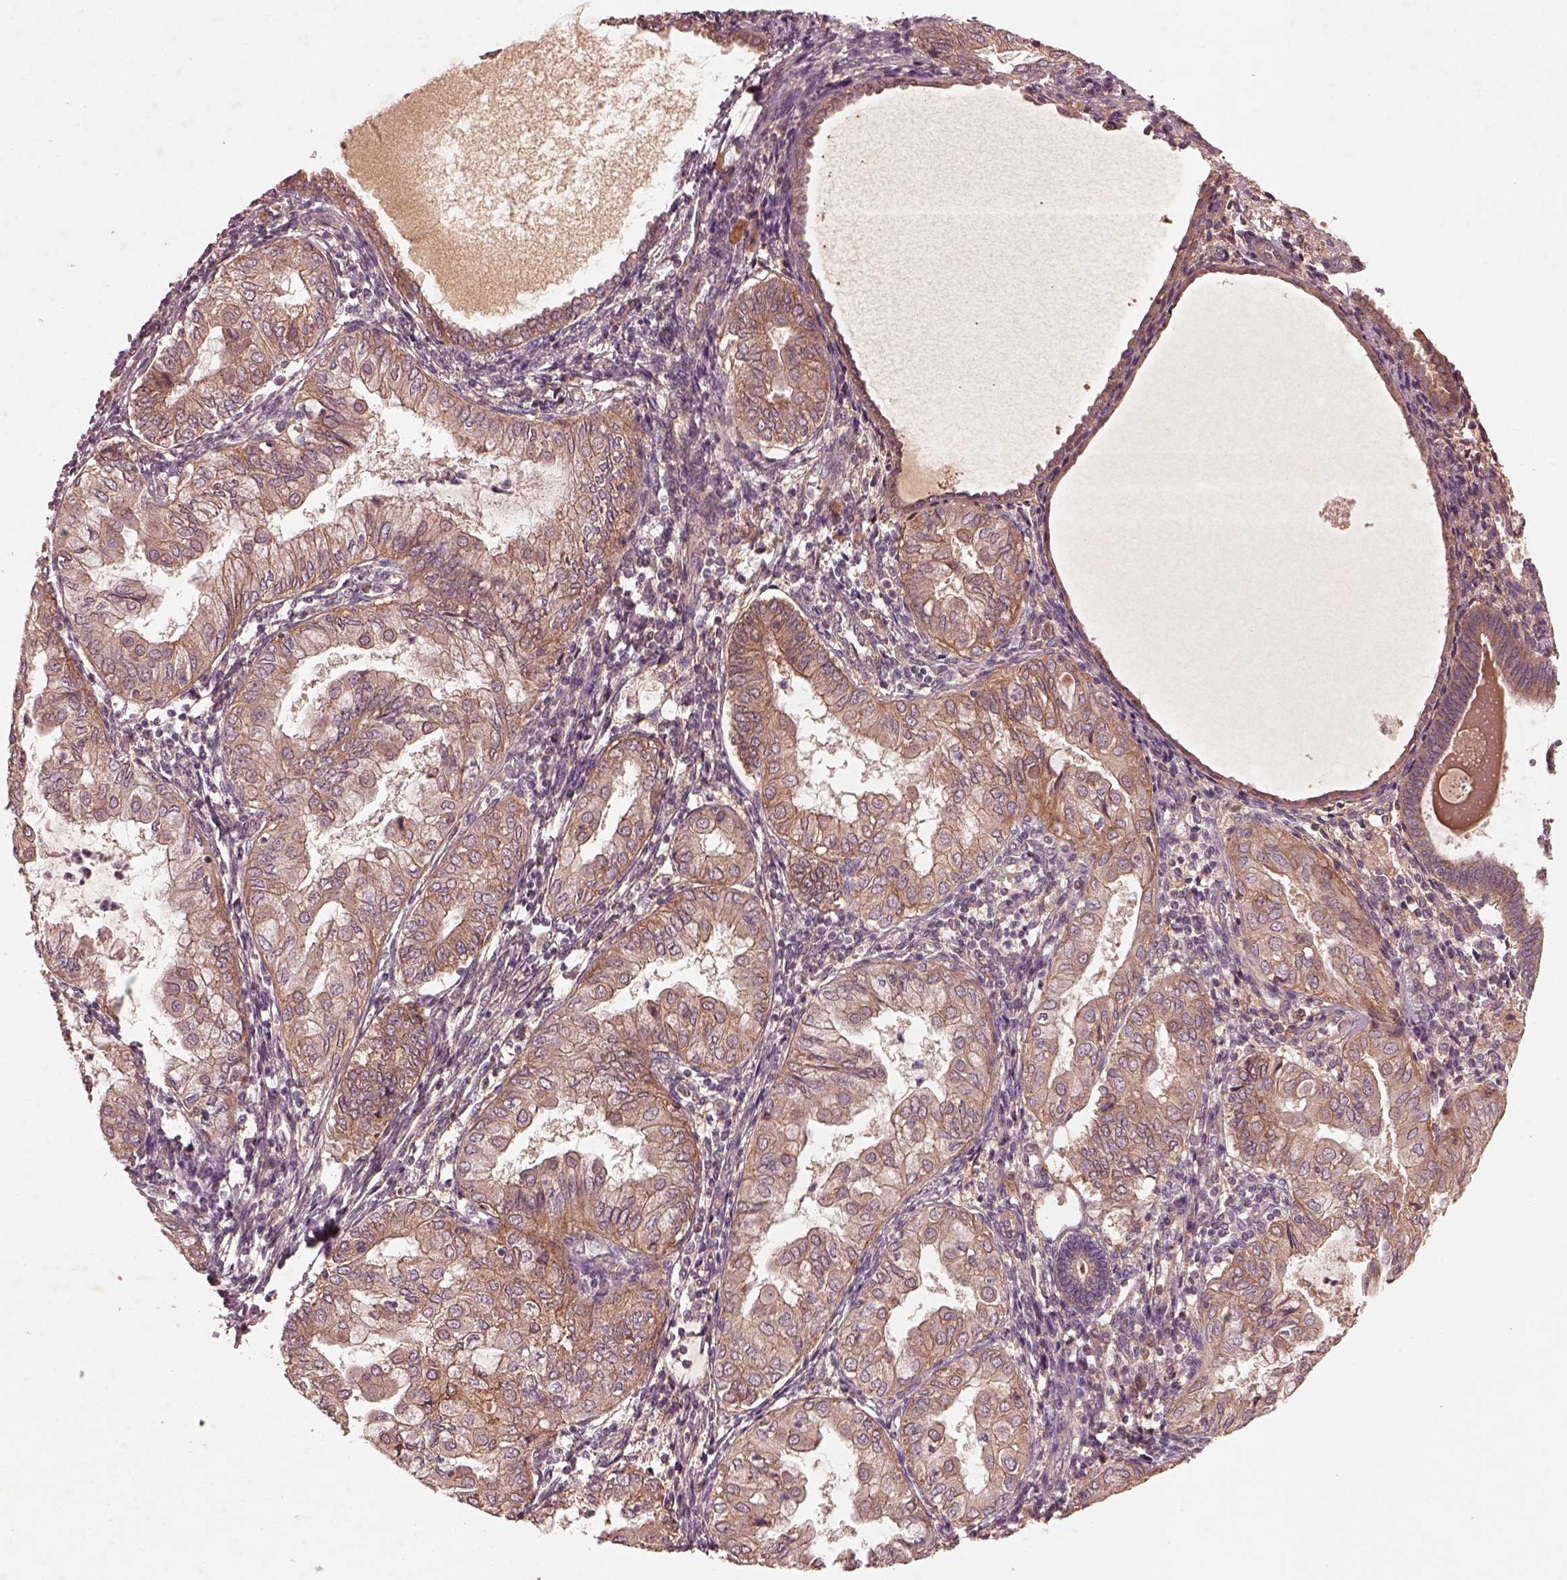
{"staining": {"intensity": "moderate", "quantity": ">75%", "location": "cytoplasmic/membranous"}, "tissue": "endometrial cancer", "cell_type": "Tumor cells", "image_type": "cancer", "snomed": [{"axis": "morphology", "description": "Adenocarcinoma, NOS"}, {"axis": "topography", "description": "Endometrium"}], "caption": "A brown stain shows moderate cytoplasmic/membranous staining of a protein in human endometrial adenocarcinoma tumor cells.", "gene": "FAM234A", "patient": {"sex": "female", "age": 68}}